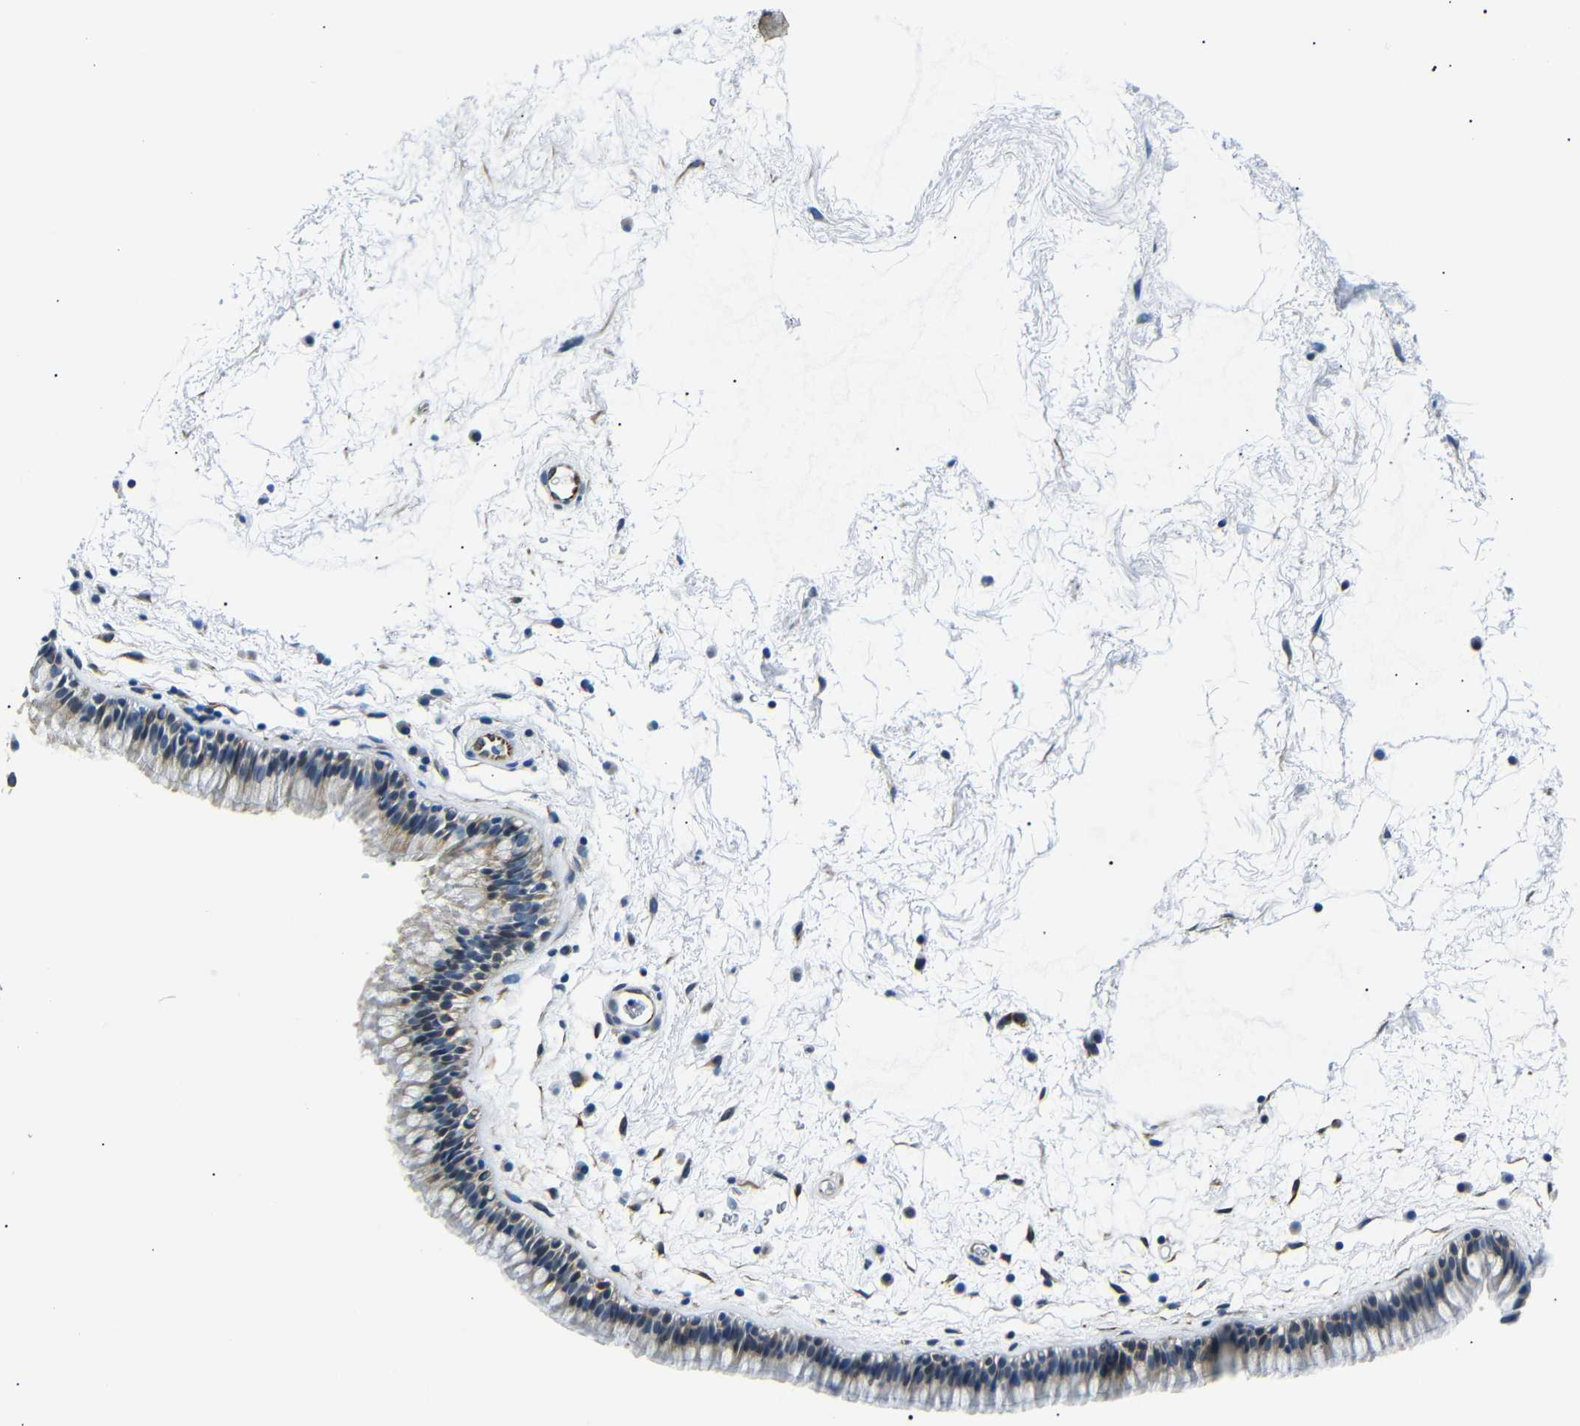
{"staining": {"intensity": "weak", "quantity": "<25%", "location": "cytoplasmic/membranous"}, "tissue": "nasopharynx", "cell_type": "Respiratory epithelial cells", "image_type": "normal", "snomed": [{"axis": "morphology", "description": "Normal tissue, NOS"}, {"axis": "morphology", "description": "Inflammation, NOS"}, {"axis": "topography", "description": "Nasopharynx"}], "caption": "Micrograph shows no significant protein positivity in respiratory epithelial cells of benign nasopharynx. (Immunohistochemistry, brightfield microscopy, high magnification).", "gene": "TAFA1", "patient": {"sex": "male", "age": 48}}